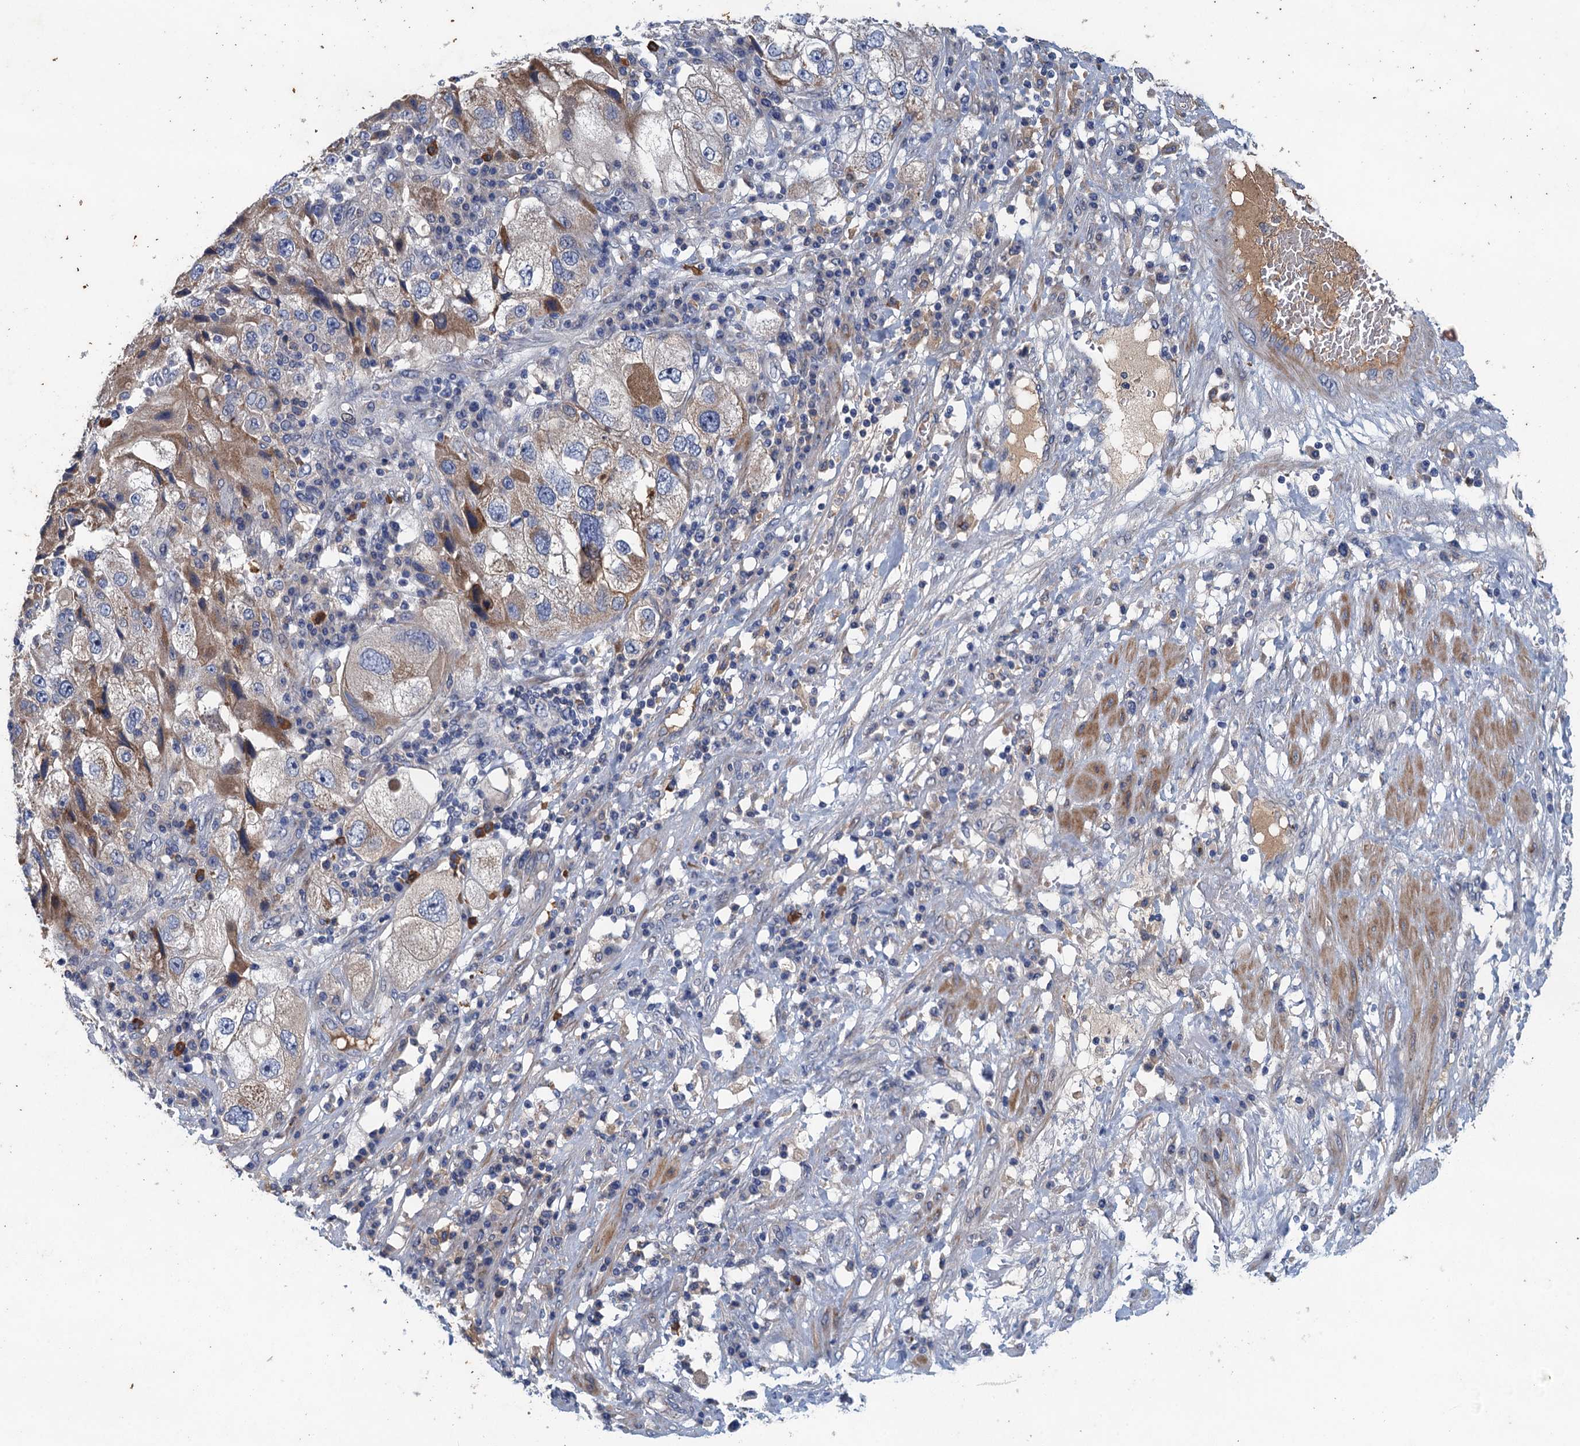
{"staining": {"intensity": "negative", "quantity": "none", "location": "none"}, "tissue": "endometrial cancer", "cell_type": "Tumor cells", "image_type": "cancer", "snomed": [{"axis": "morphology", "description": "Adenocarcinoma, NOS"}, {"axis": "topography", "description": "Endometrium"}], "caption": "A histopathology image of human endometrial cancer (adenocarcinoma) is negative for staining in tumor cells.", "gene": "TPCN1", "patient": {"sex": "female", "age": 49}}